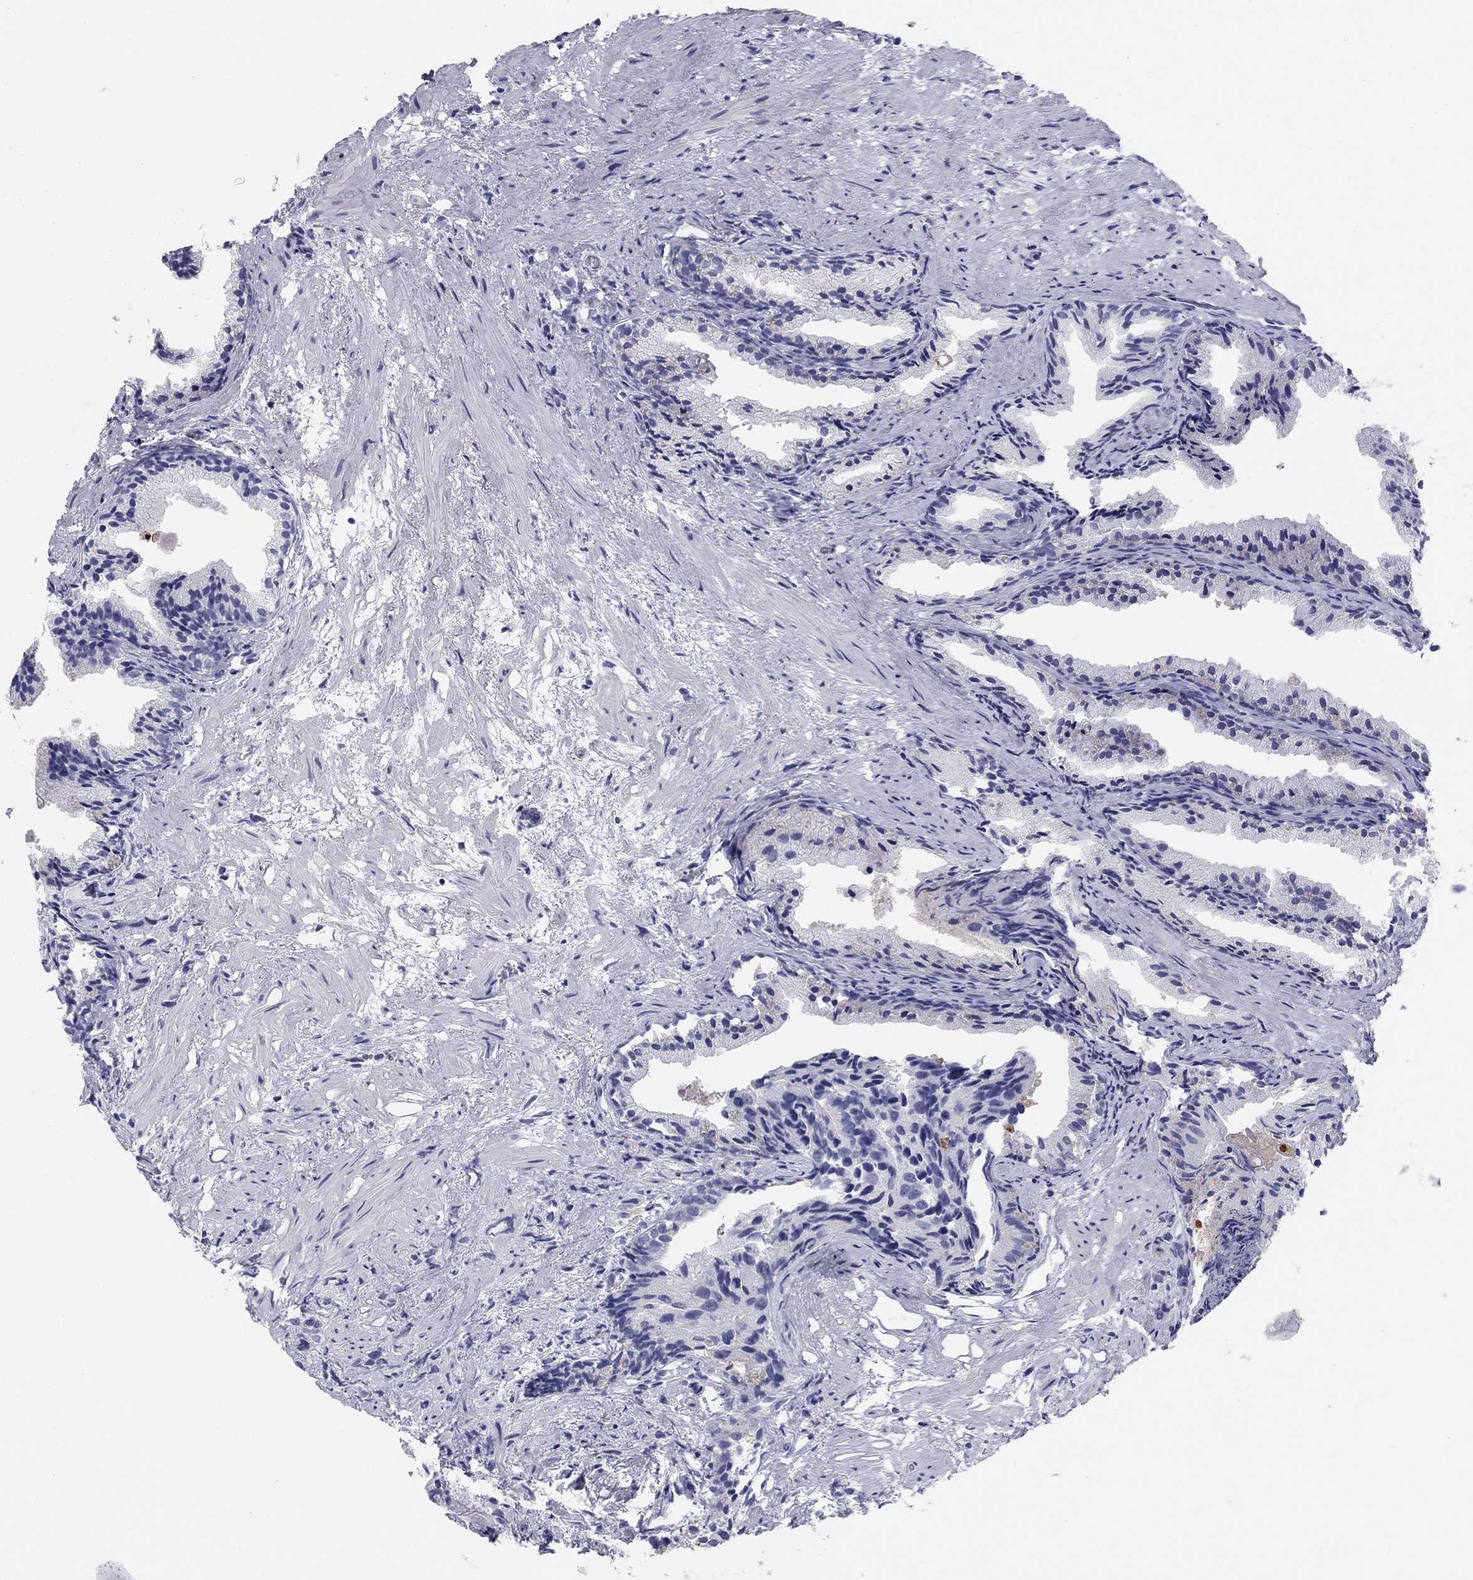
{"staining": {"intensity": "negative", "quantity": "none", "location": "none"}, "tissue": "prostate cancer", "cell_type": "Tumor cells", "image_type": "cancer", "snomed": [{"axis": "morphology", "description": "Adenocarcinoma, High grade"}, {"axis": "topography", "description": "Prostate"}], "caption": "Human prostate adenocarcinoma (high-grade) stained for a protein using immunohistochemistry displays no staining in tumor cells.", "gene": "KCNH1", "patient": {"sex": "male", "age": 90}}